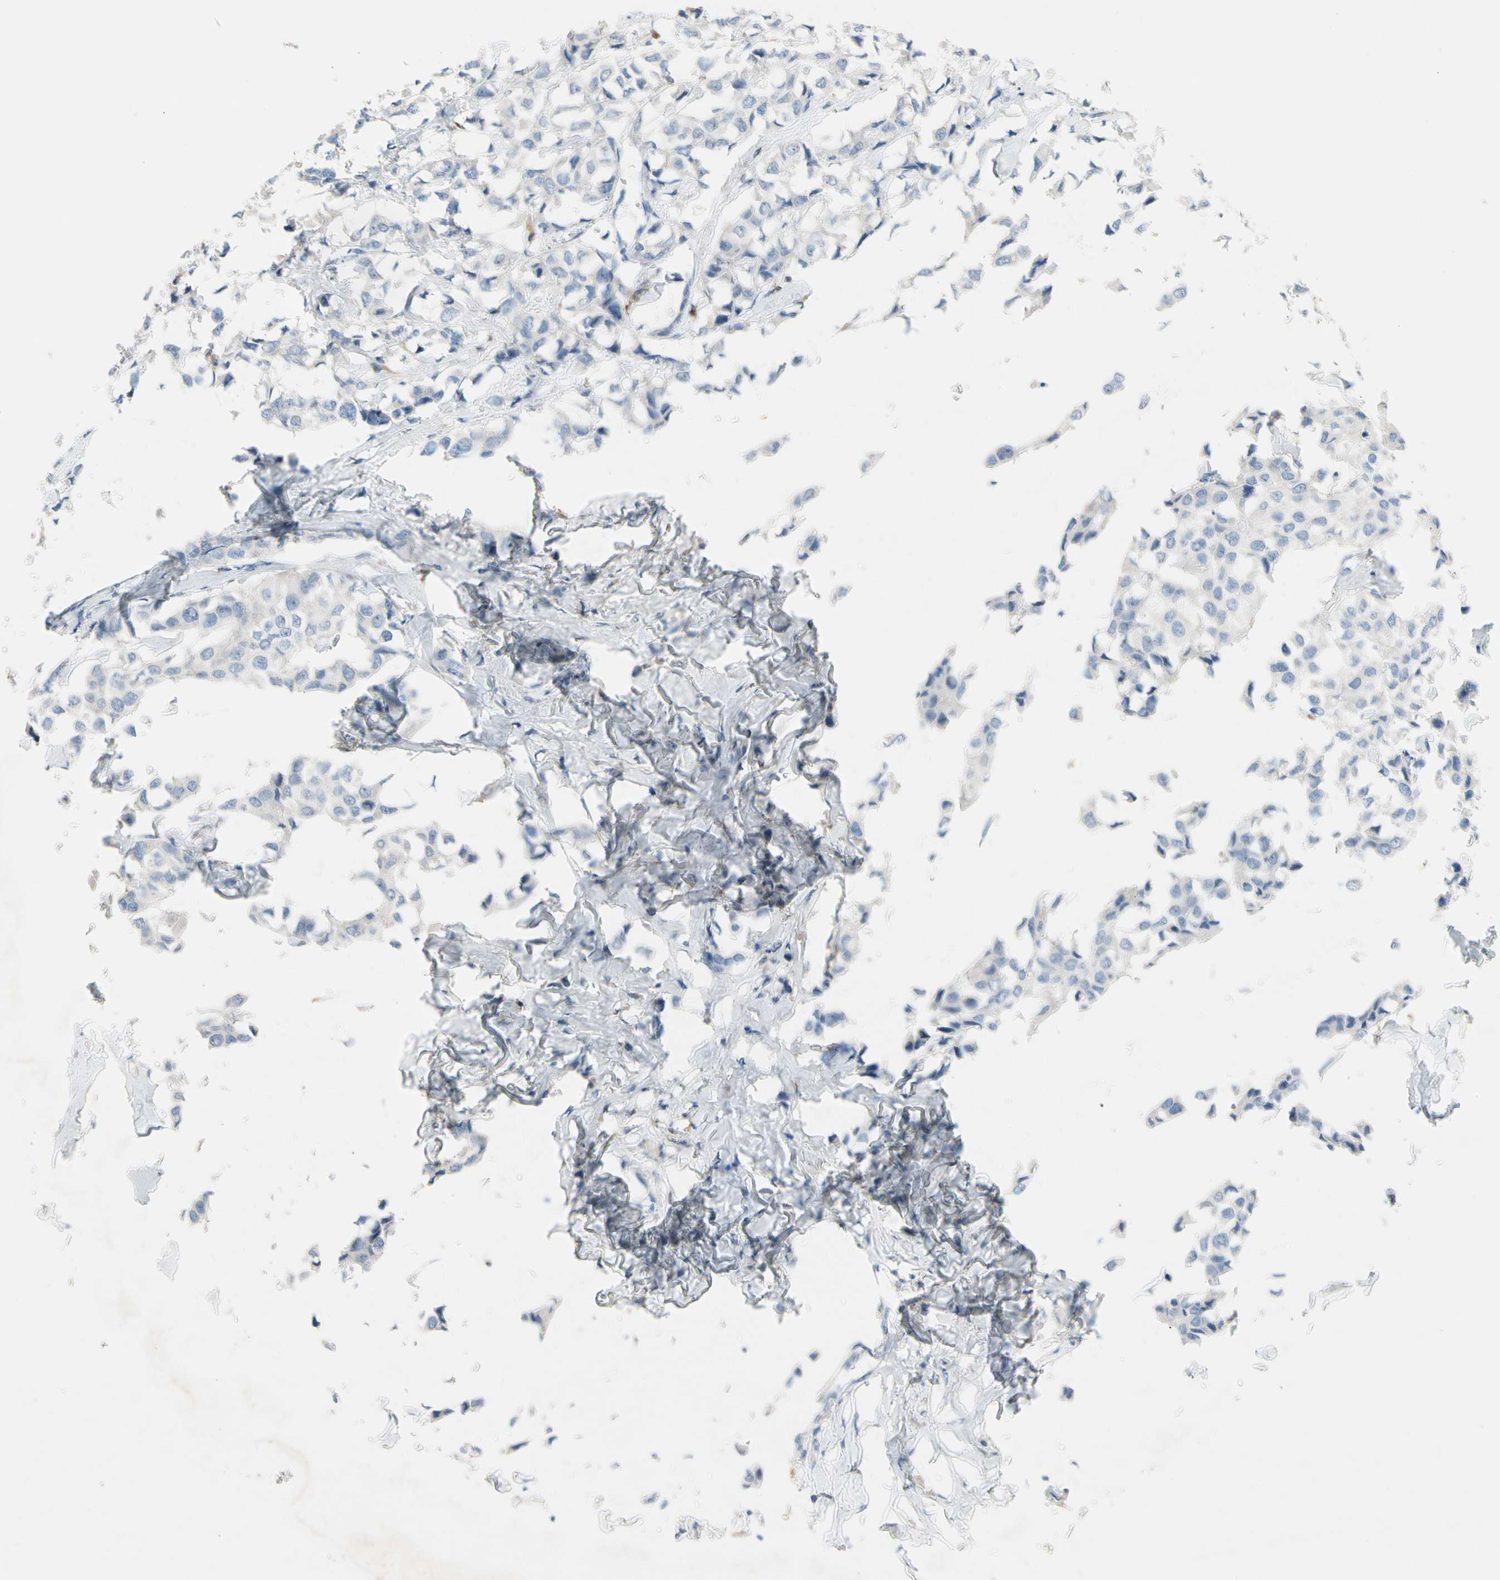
{"staining": {"intensity": "negative", "quantity": "none", "location": "none"}, "tissue": "breast cancer", "cell_type": "Tumor cells", "image_type": "cancer", "snomed": [{"axis": "morphology", "description": "Duct carcinoma"}, {"axis": "topography", "description": "Breast"}], "caption": "This histopathology image is of breast invasive ductal carcinoma stained with IHC to label a protein in brown with the nuclei are counter-stained blue. There is no positivity in tumor cells.", "gene": "CASQ1", "patient": {"sex": "female", "age": 80}}